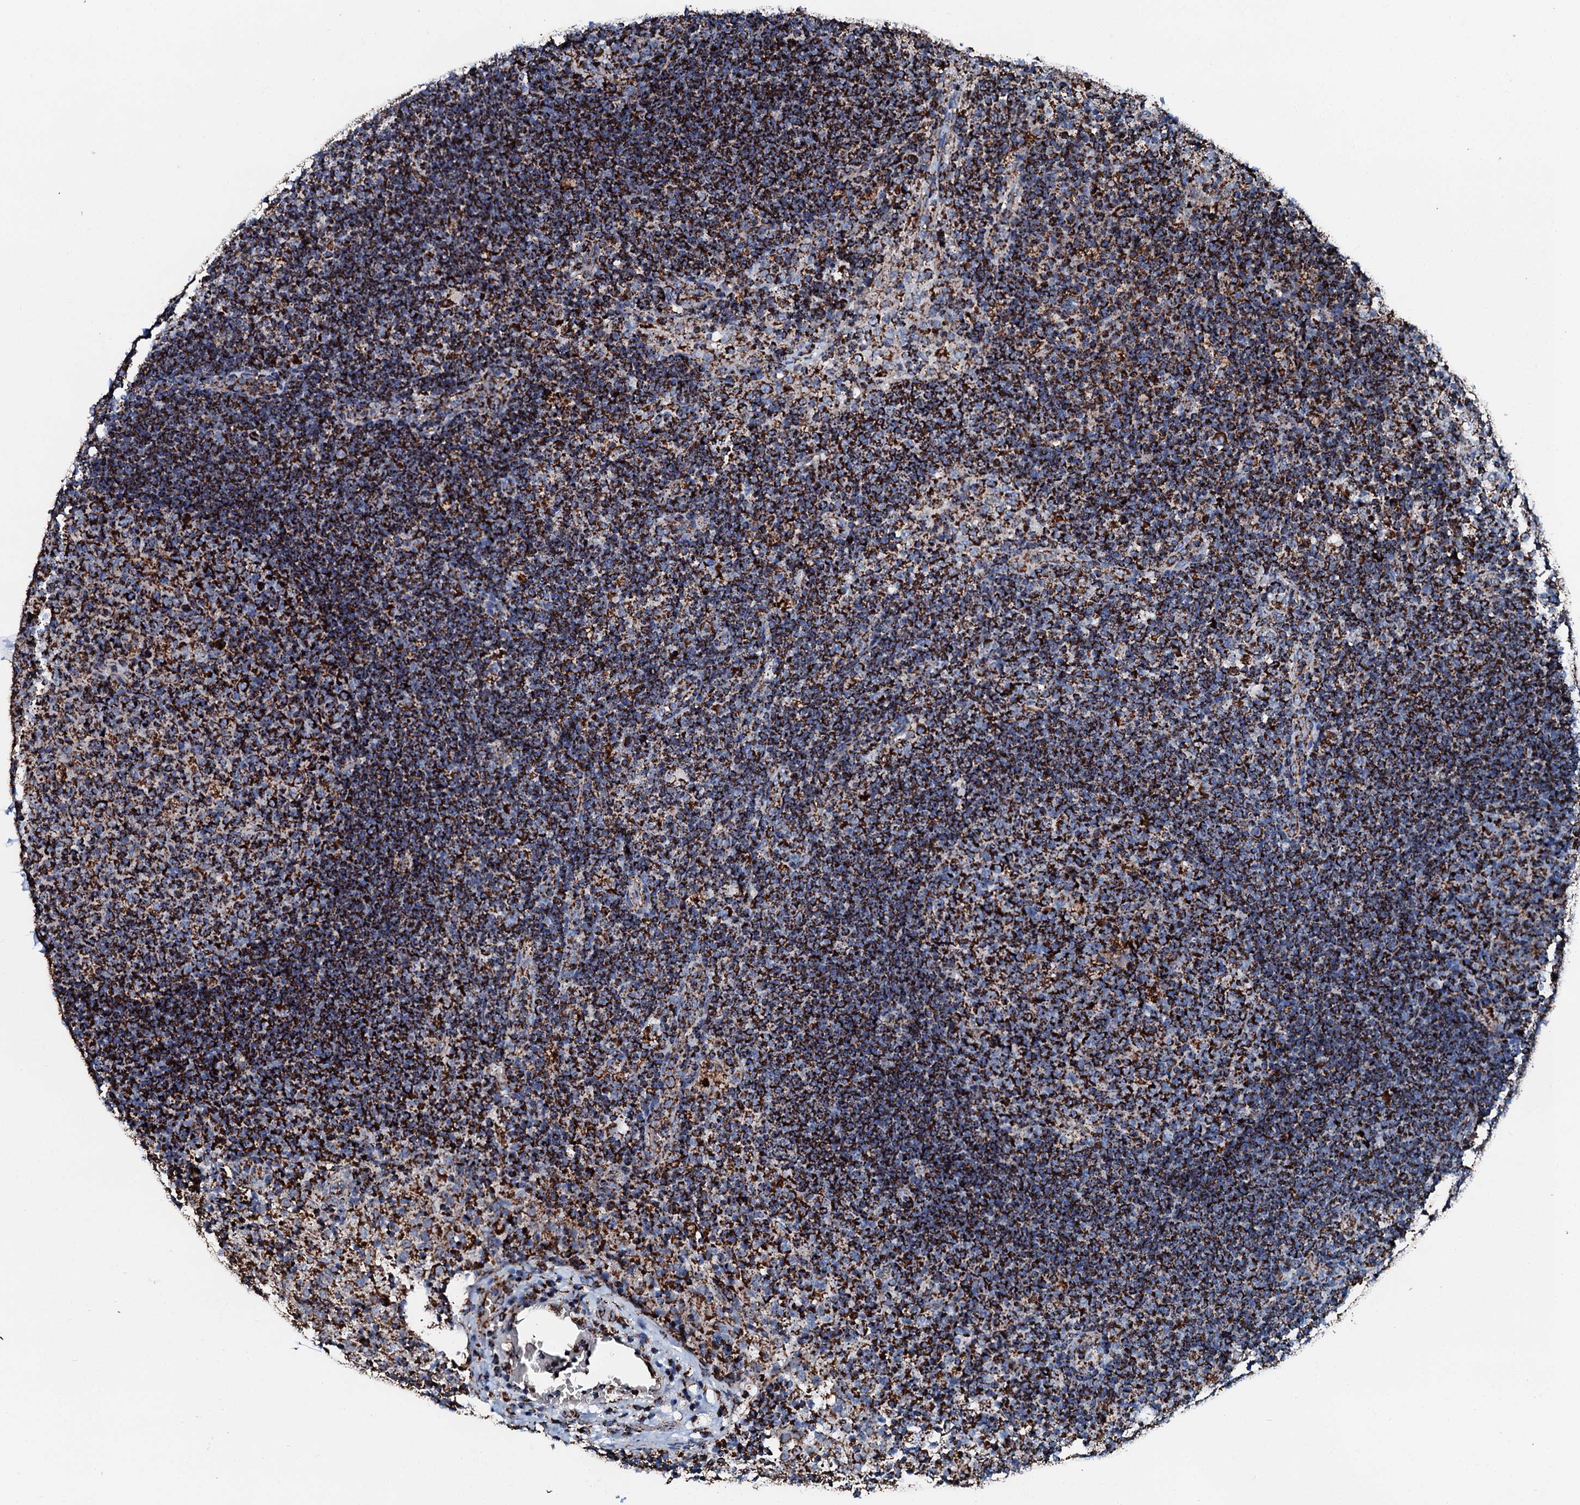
{"staining": {"intensity": "strong", "quantity": ">75%", "location": "cytoplasmic/membranous"}, "tissue": "lymph node", "cell_type": "Germinal center cells", "image_type": "normal", "snomed": [{"axis": "morphology", "description": "Normal tissue, NOS"}, {"axis": "topography", "description": "Lymph node"}], "caption": "Immunohistochemical staining of unremarkable human lymph node shows high levels of strong cytoplasmic/membranous positivity in approximately >75% of germinal center cells.", "gene": "HADH", "patient": {"sex": "female", "age": 70}}